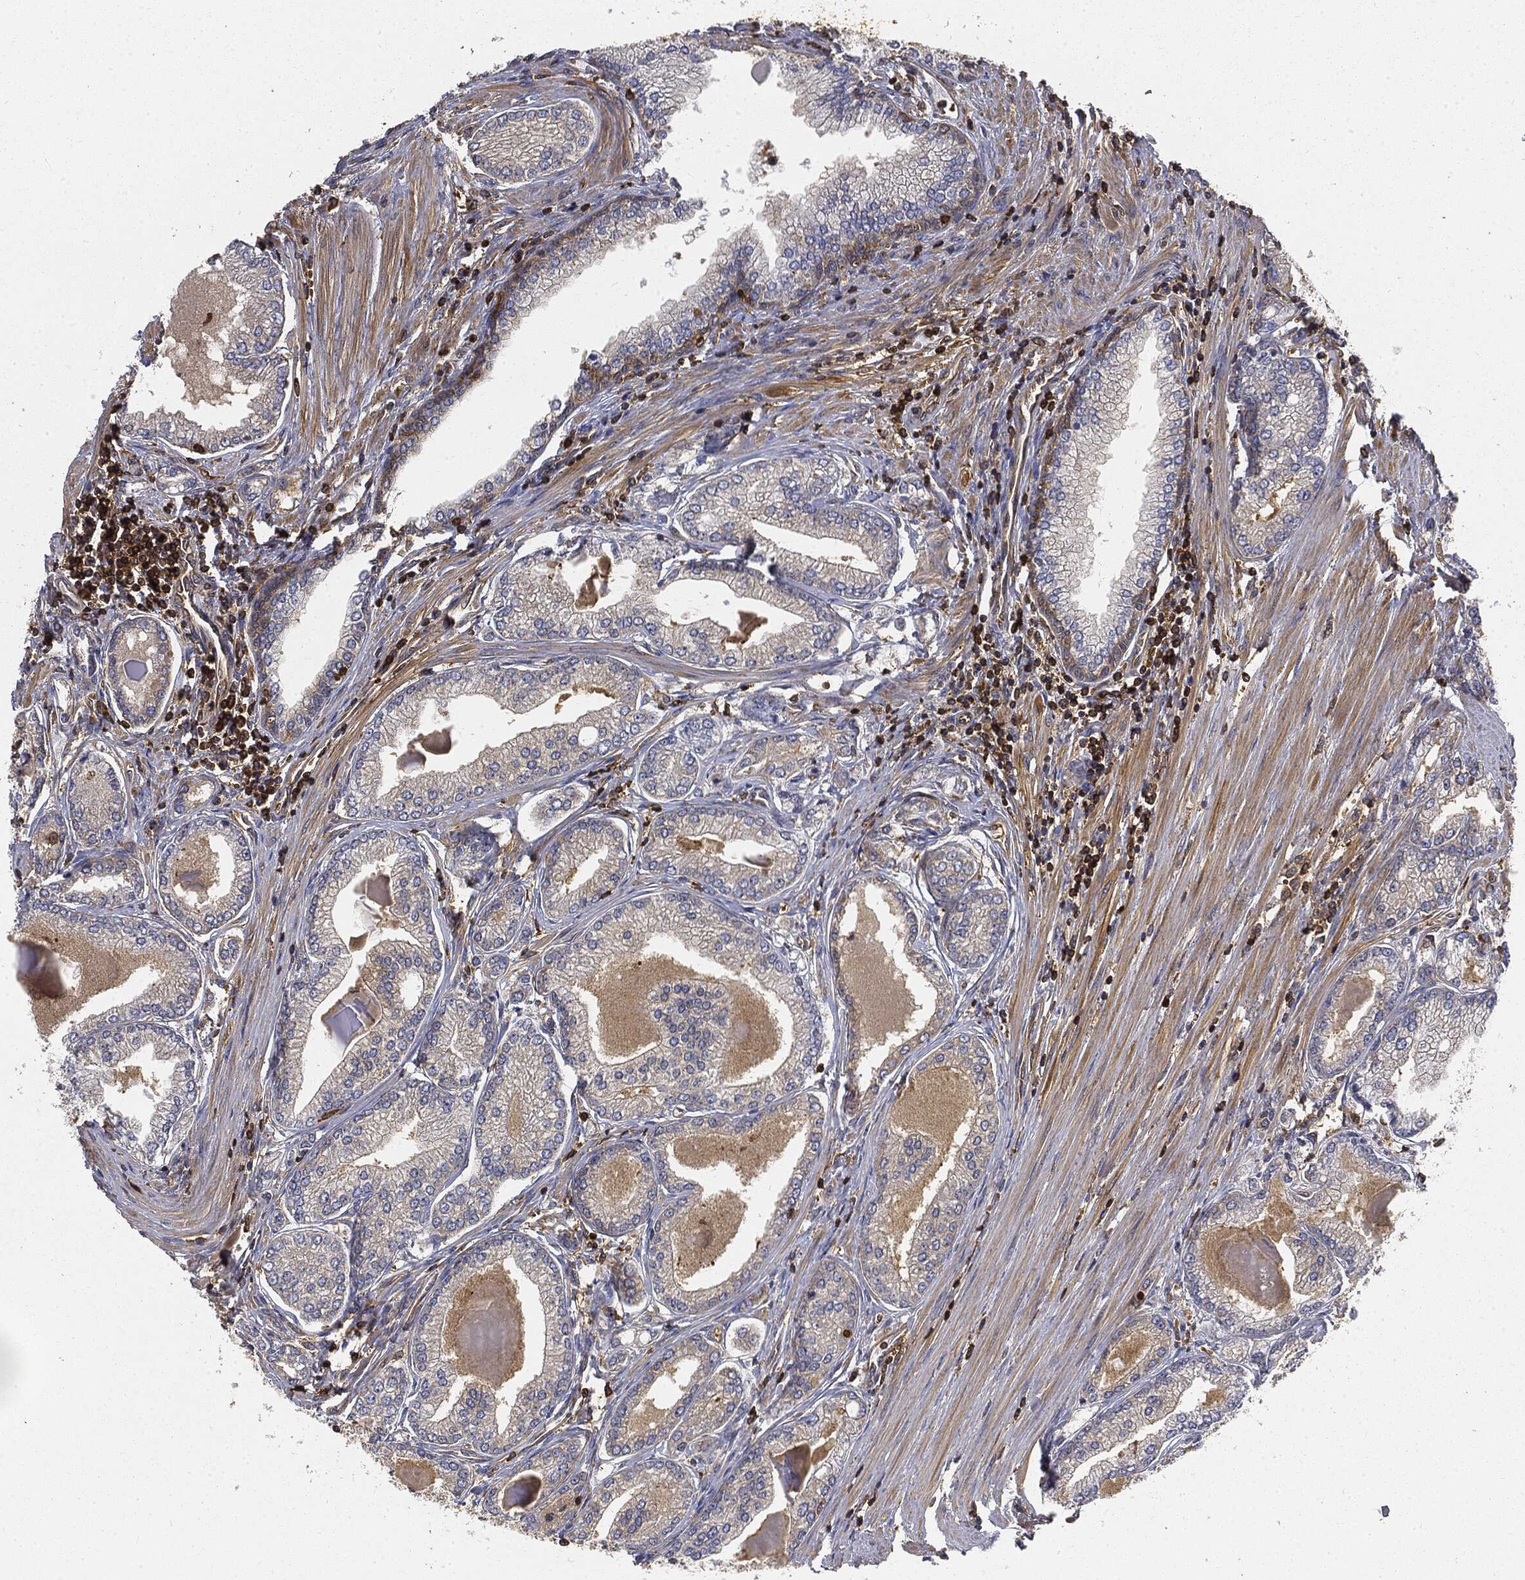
{"staining": {"intensity": "negative", "quantity": "none", "location": "none"}, "tissue": "prostate cancer", "cell_type": "Tumor cells", "image_type": "cancer", "snomed": [{"axis": "morphology", "description": "Adenocarcinoma, Low grade"}, {"axis": "topography", "description": "Prostate"}], "caption": "The micrograph reveals no staining of tumor cells in prostate cancer (low-grade adenocarcinoma).", "gene": "WDR1", "patient": {"sex": "male", "age": 72}}